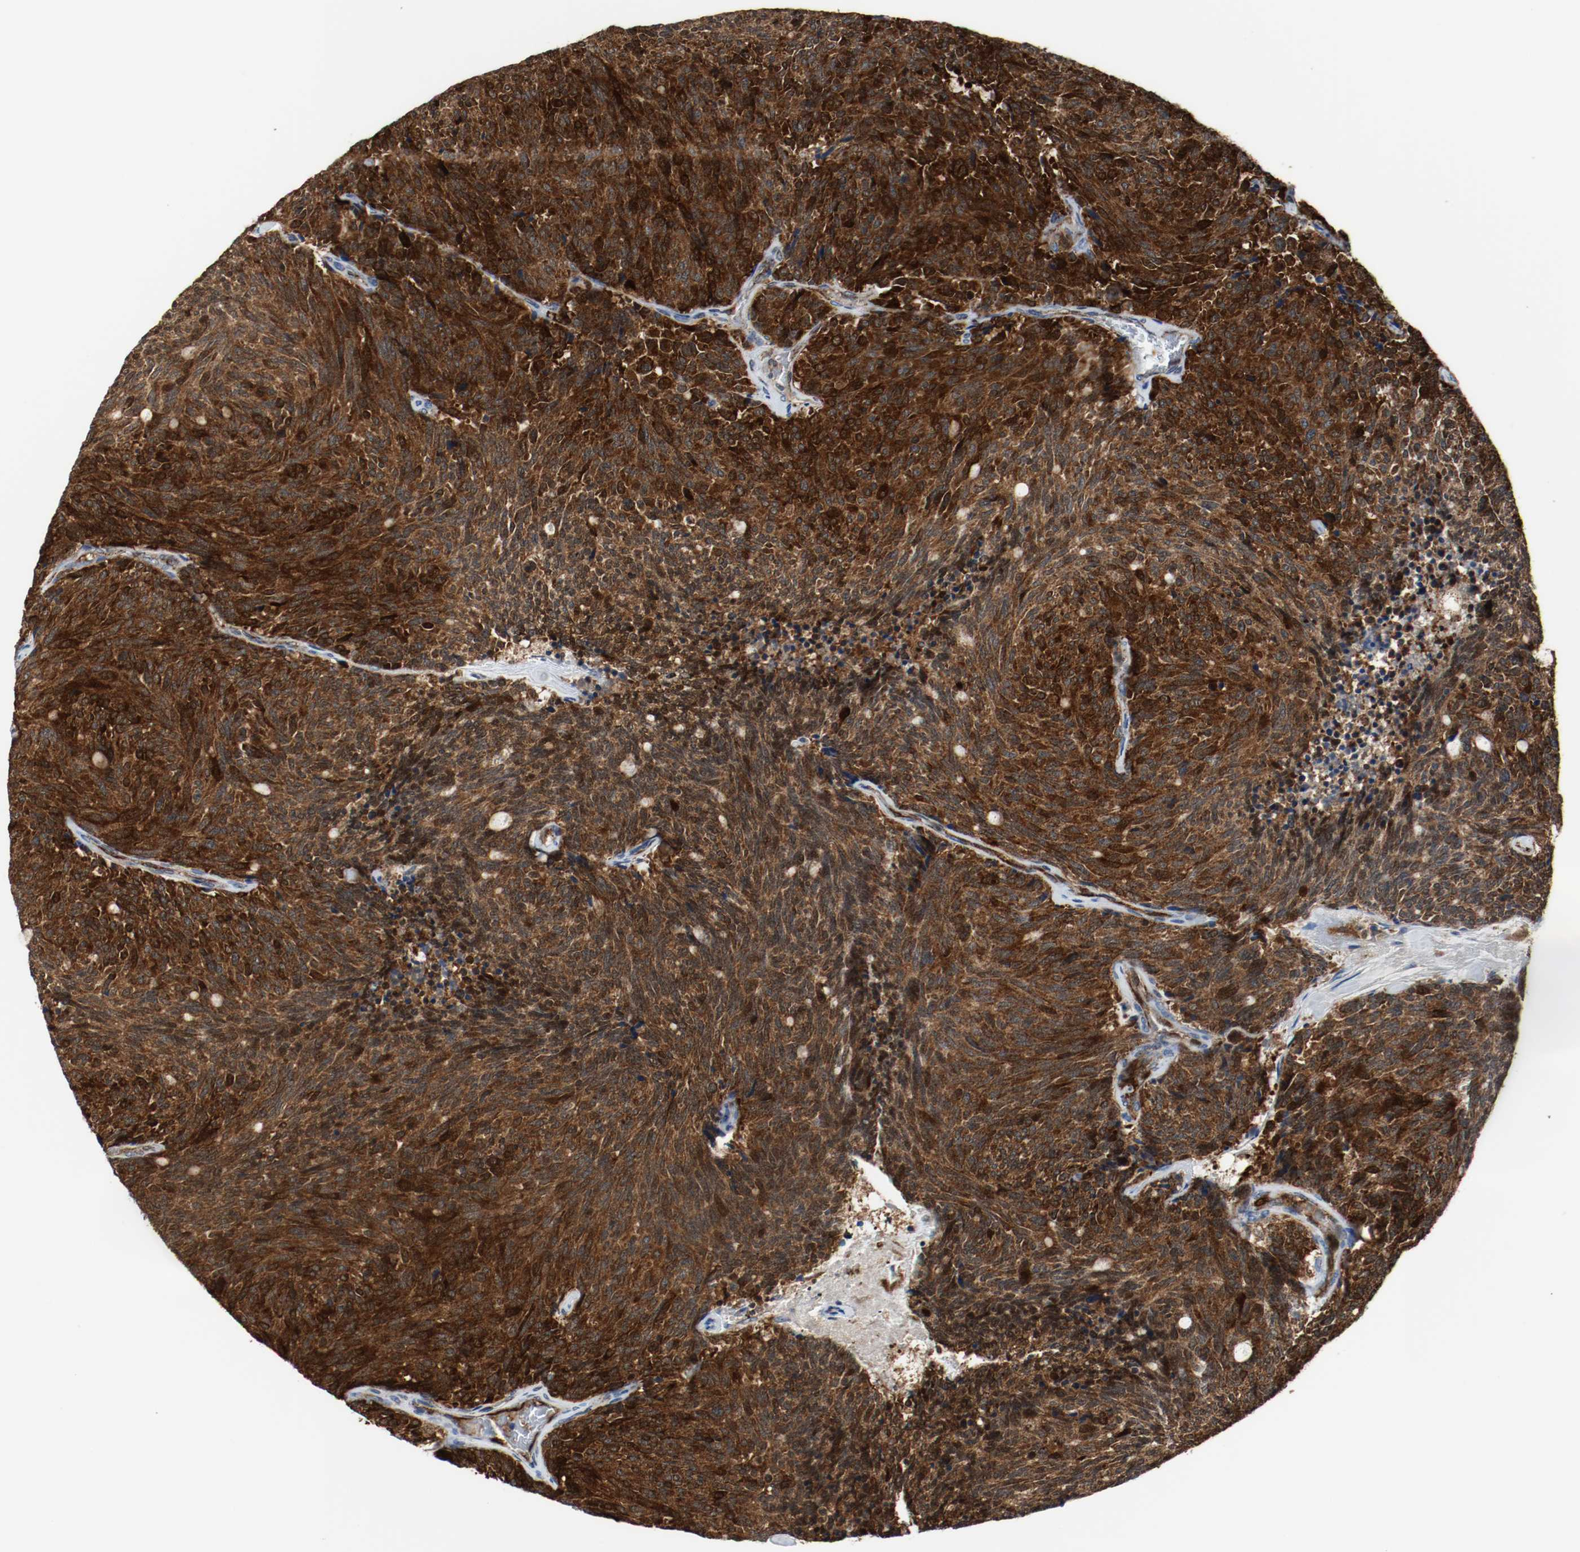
{"staining": {"intensity": "strong", "quantity": ">75%", "location": "cytoplasmic/membranous"}, "tissue": "carcinoid", "cell_type": "Tumor cells", "image_type": "cancer", "snomed": [{"axis": "morphology", "description": "Carcinoid, malignant, NOS"}, {"axis": "topography", "description": "Pancreas"}], "caption": "Strong cytoplasmic/membranous protein staining is identified in approximately >75% of tumor cells in carcinoid.", "gene": "TXNRD1", "patient": {"sex": "female", "age": 54}}